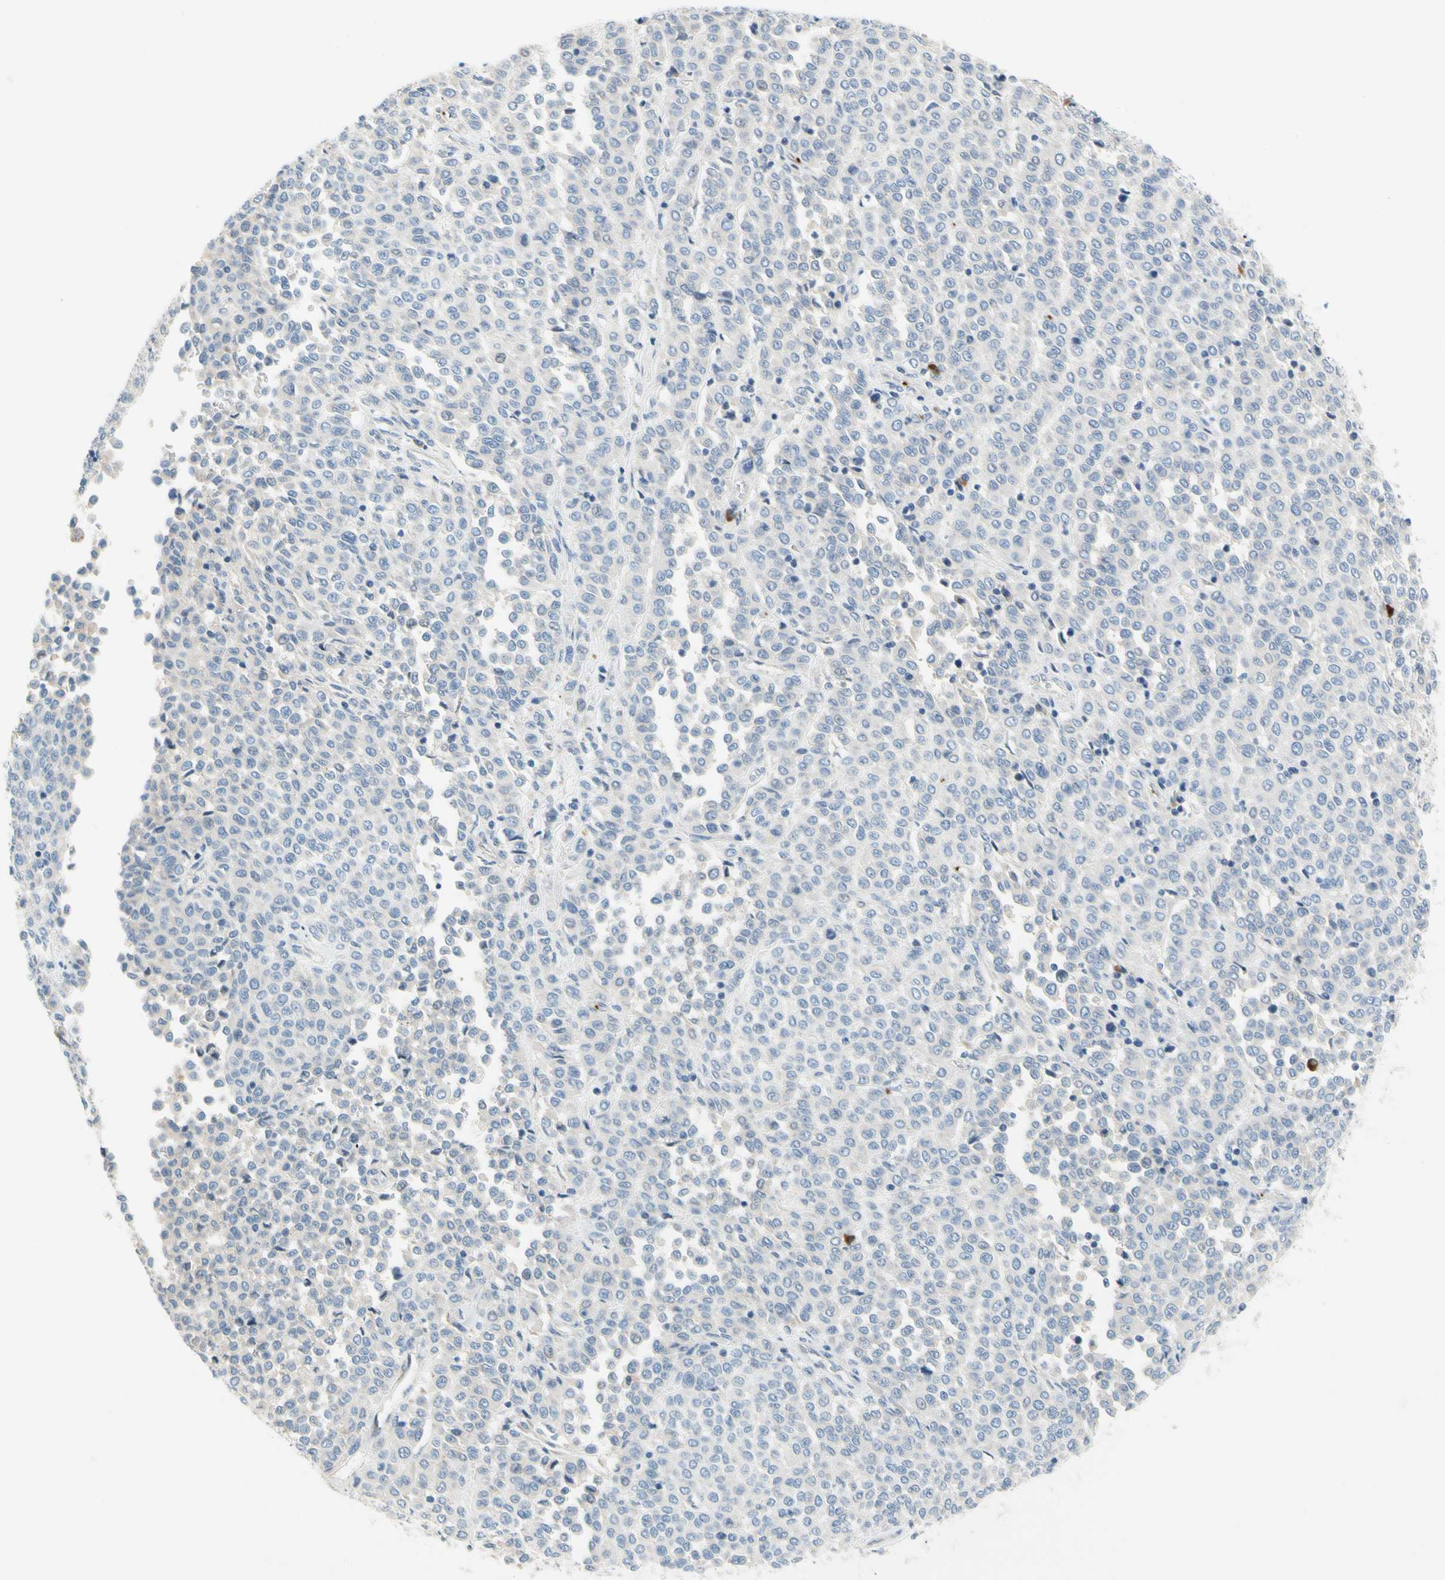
{"staining": {"intensity": "negative", "quantity": "none", "location": "none"}, "tissue": "melanoma", "cell_type": "Tumor cells", "image_type": "cancer", "snomed": [{"axis": "morphology", "description": "Malignant melanoma, Metastatic site"}, {"axis": "topography", "description": "Pancreas"}], "caption": "DAB (3,3'-diaminobenzidine) immunohistochemical staining of human melanoma demonstrates no significant expression in tumor cells.", "gene": "PPBP", "patient": {"sex": "female", "age": 30}}